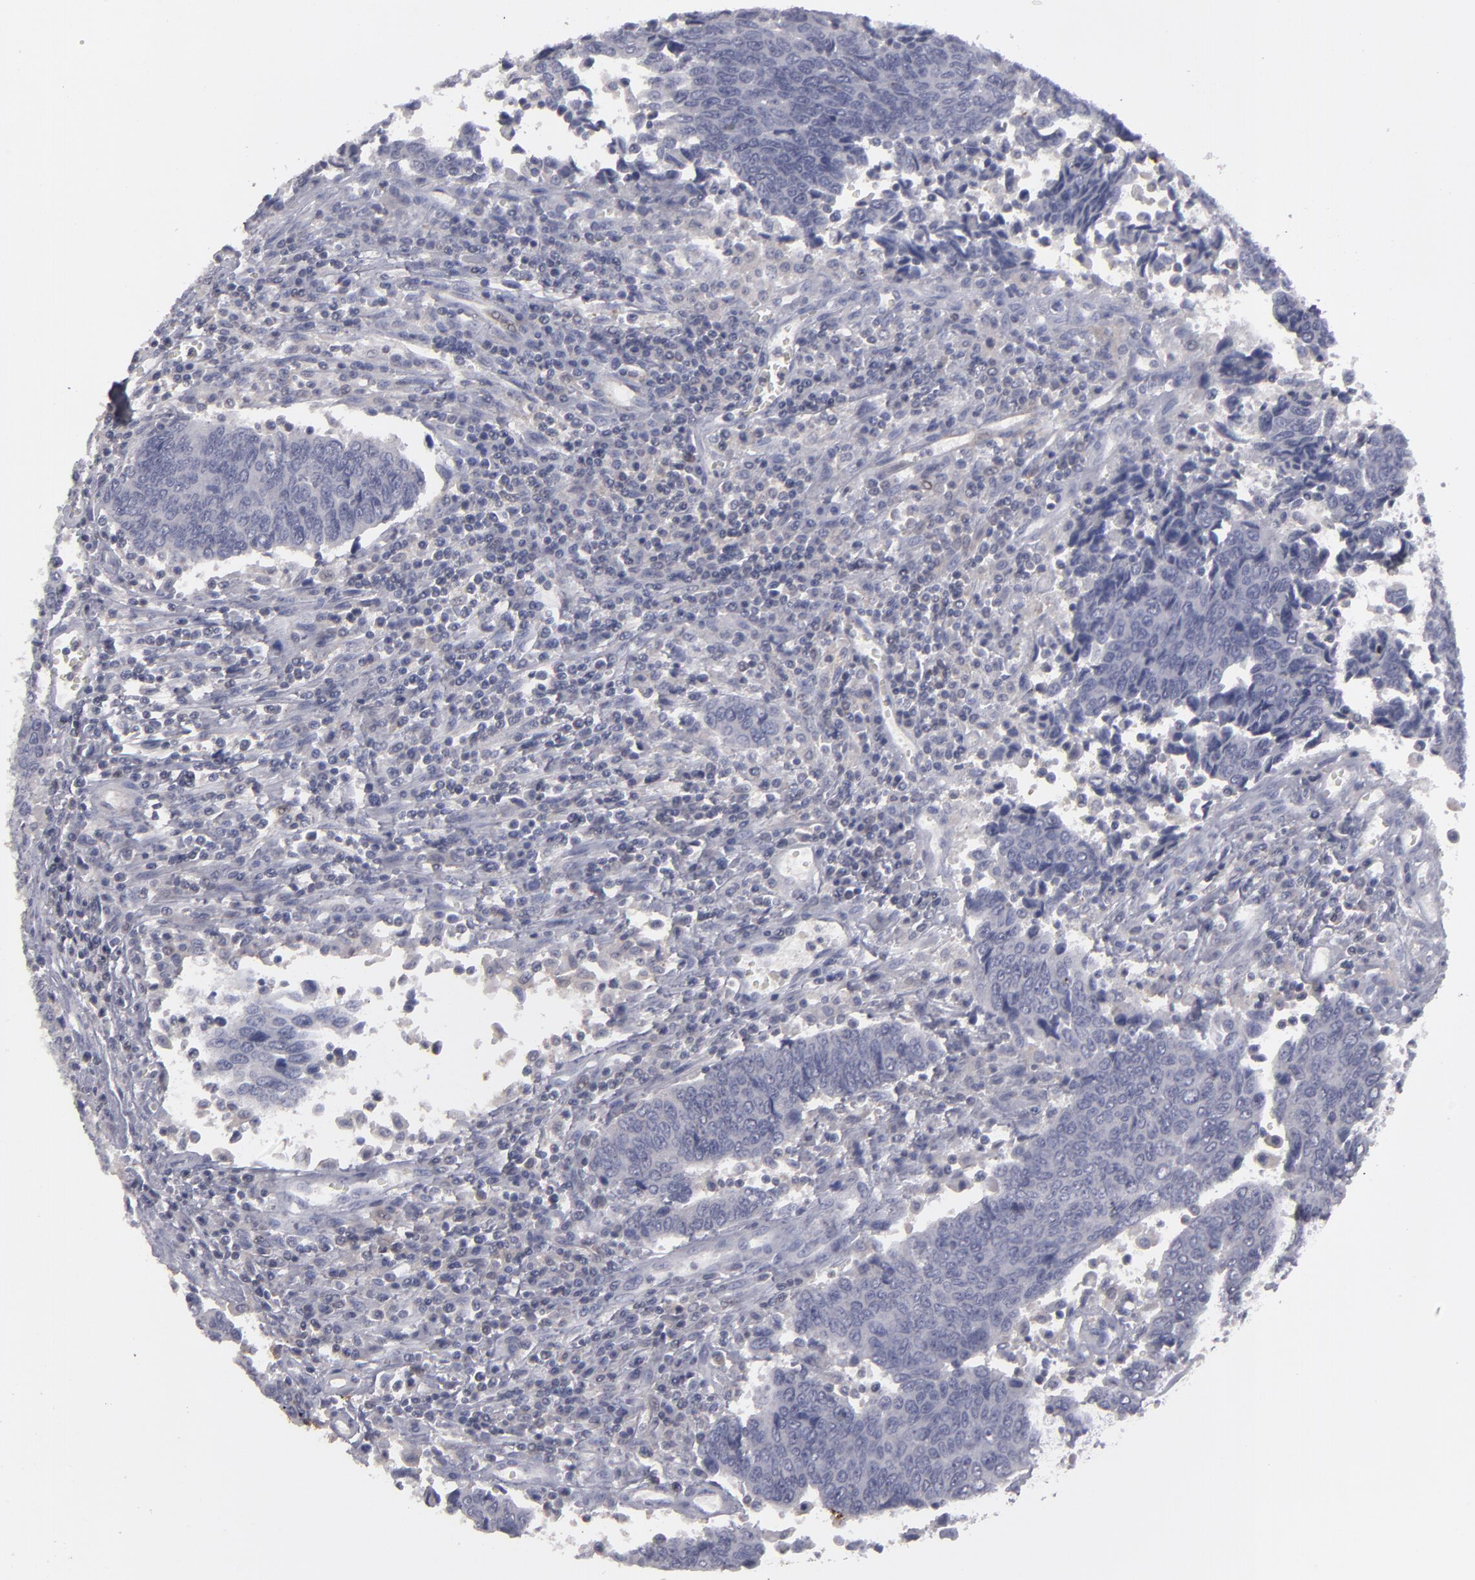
{"staining": {"intensity": "negative", "quantity": "none", "location": "none"}, "tissue": "urothelial cancer", "cell_type": "Tumor cells", "image_type": "cancer", "snomed": [{"axis": "morphology", "description": "Urothelial carcinoma, High grade"}, {"axis": "topography", "description": "Urinary bladder"}], "caption": "An immunohistochemistry photomicrograph of urothelial carcinoma (high-grade) is shown. There is no staining in tumor cells of urothelial carcinoma (high-grade).", "gene": "SEMA3G", "patient": {"sex": "male", "age": 86}}